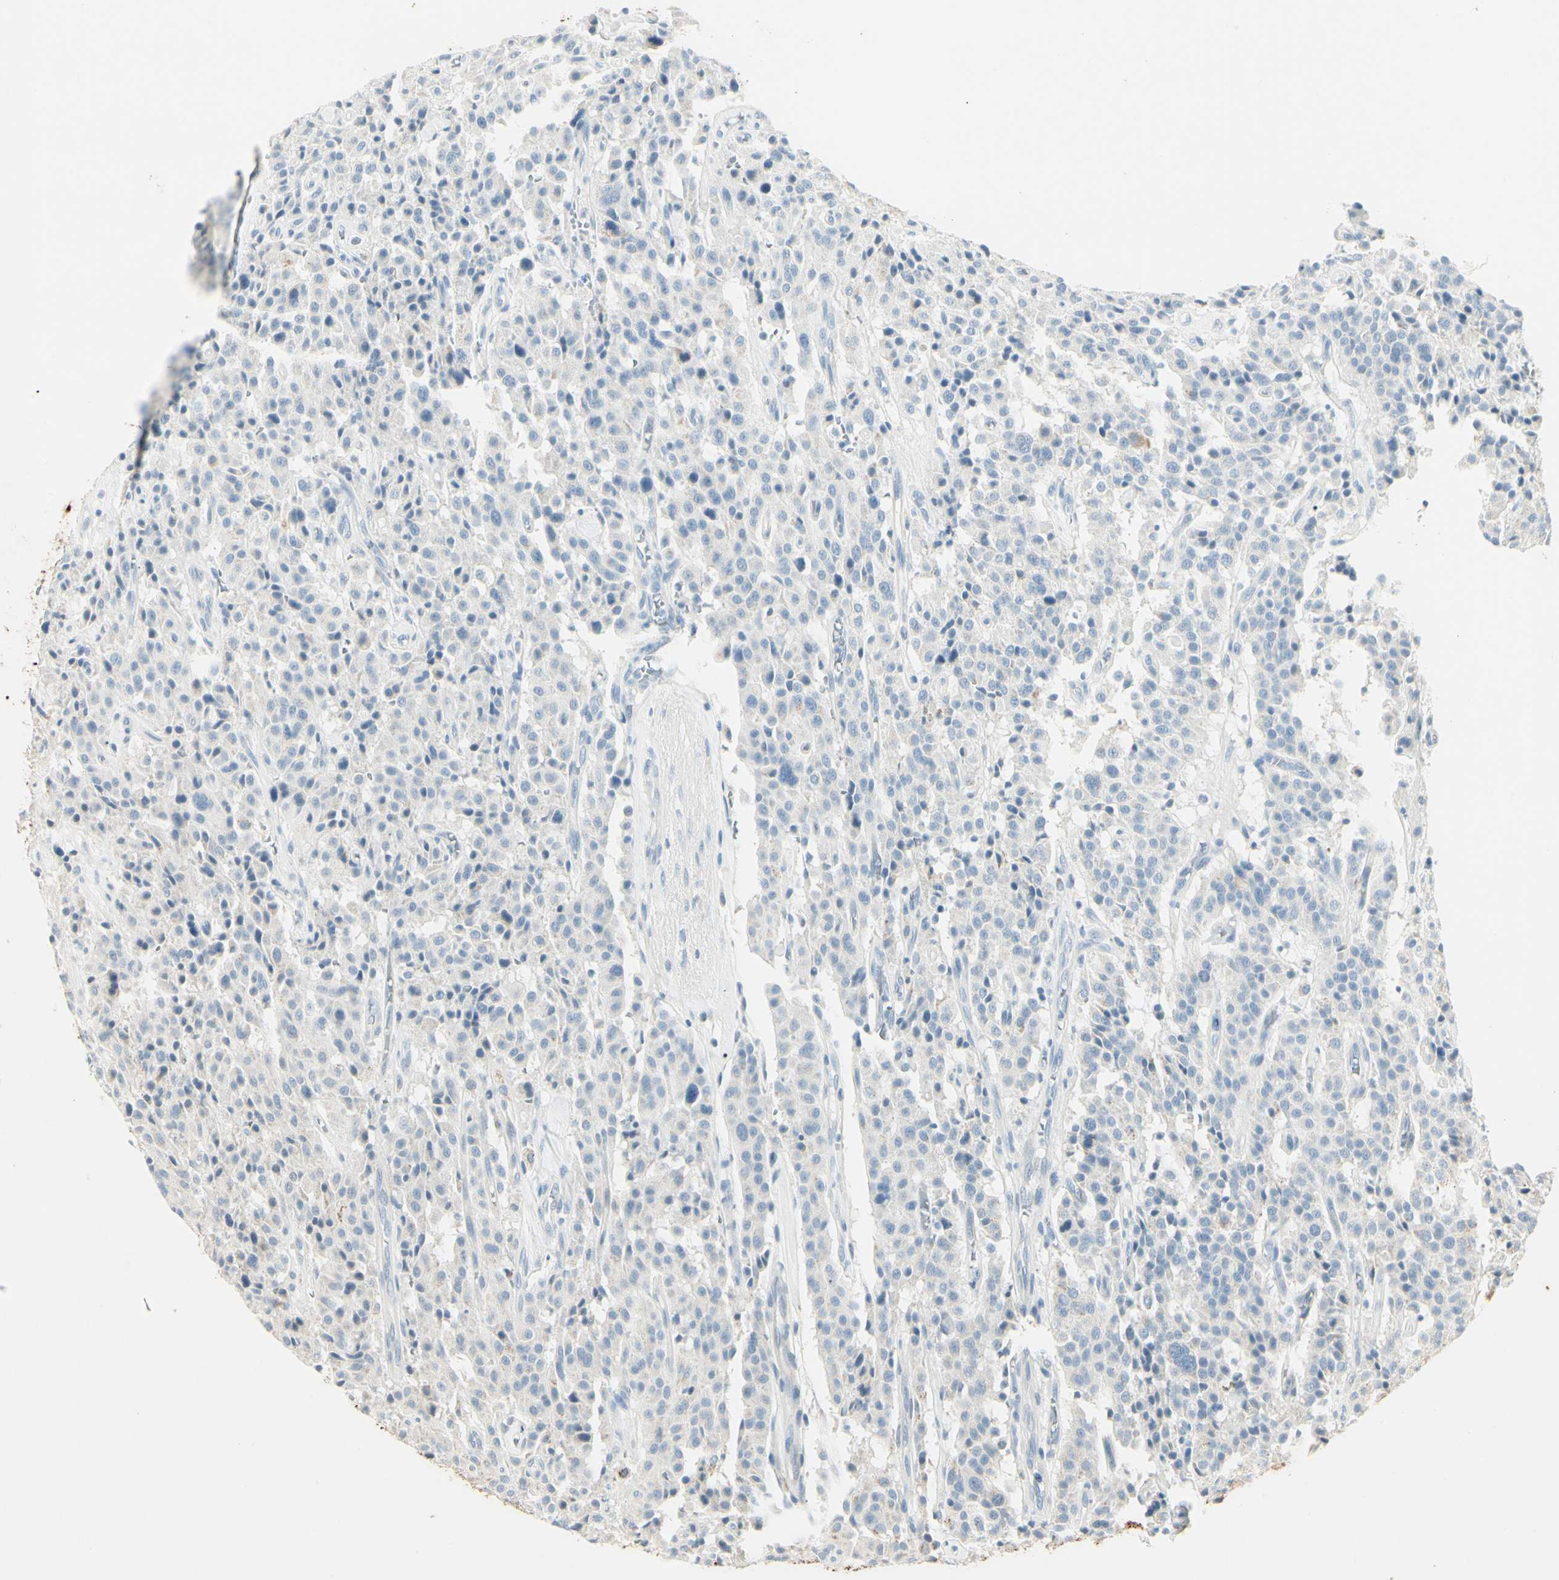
{"staining": {"intensity": "negative", "quantity": "none", "location": "none"}, "tissue": "carcinoid", "cell_type": "Tumor cells", "image_type": "cancer", "snomed": [{"axis": "morphology", "description": "Carcinoid, malignant, NOS"}, {"axis": "topography", "description": "Lung"}], "caption": "IHC micrograph of human carcinoid stained for a protein (brown), which displays no staining in tumor cells. Nuclei are stained in blue.", "gene": "SKIL", "patient": {"sex": "male", "age": 30}}